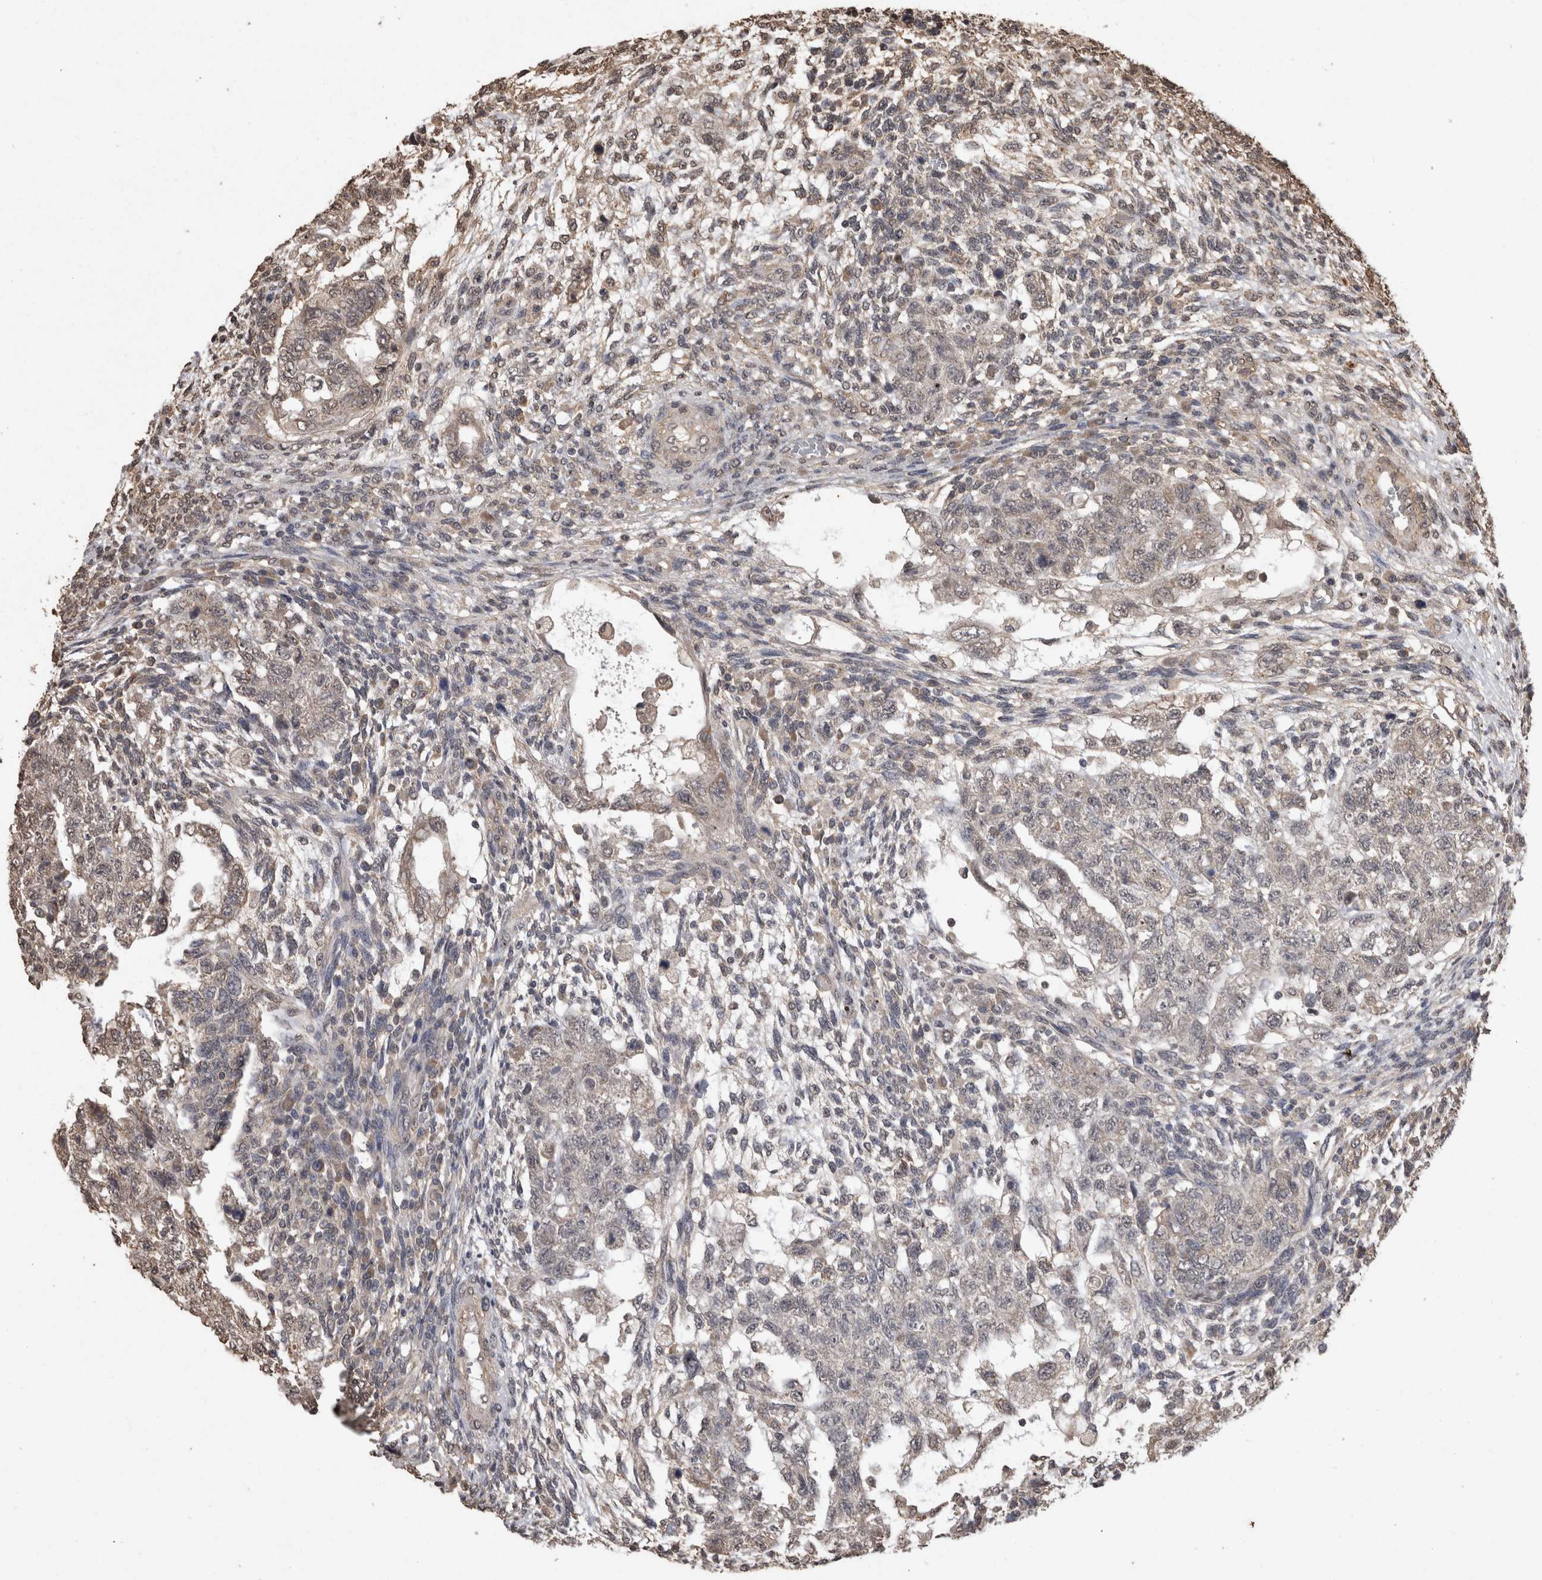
{"staining": {"intensity": "weak", "quantity": "<25%", "location": "cytoplasmic/membranous"}, "tissue": "testis cancer", "cell_type": "Tumor cells", "image_type": "cancer", "snomed": [{"axis": "morphology", "description": "Normal tissue, NOS"}, {"axis": "morphology", "description": "Carcinoma, Embryonal, NOS"}, {"axis": "topography", "description": "Testis"}], "caption": "DAB (3,3'-diaminobenzidine) immunohistochemical staining of human embryonal carcinoma (testis) shows no significant expression in tumor cells.", "gene": "SOCS5", "patient": {"sex": "male", "age": 36}}